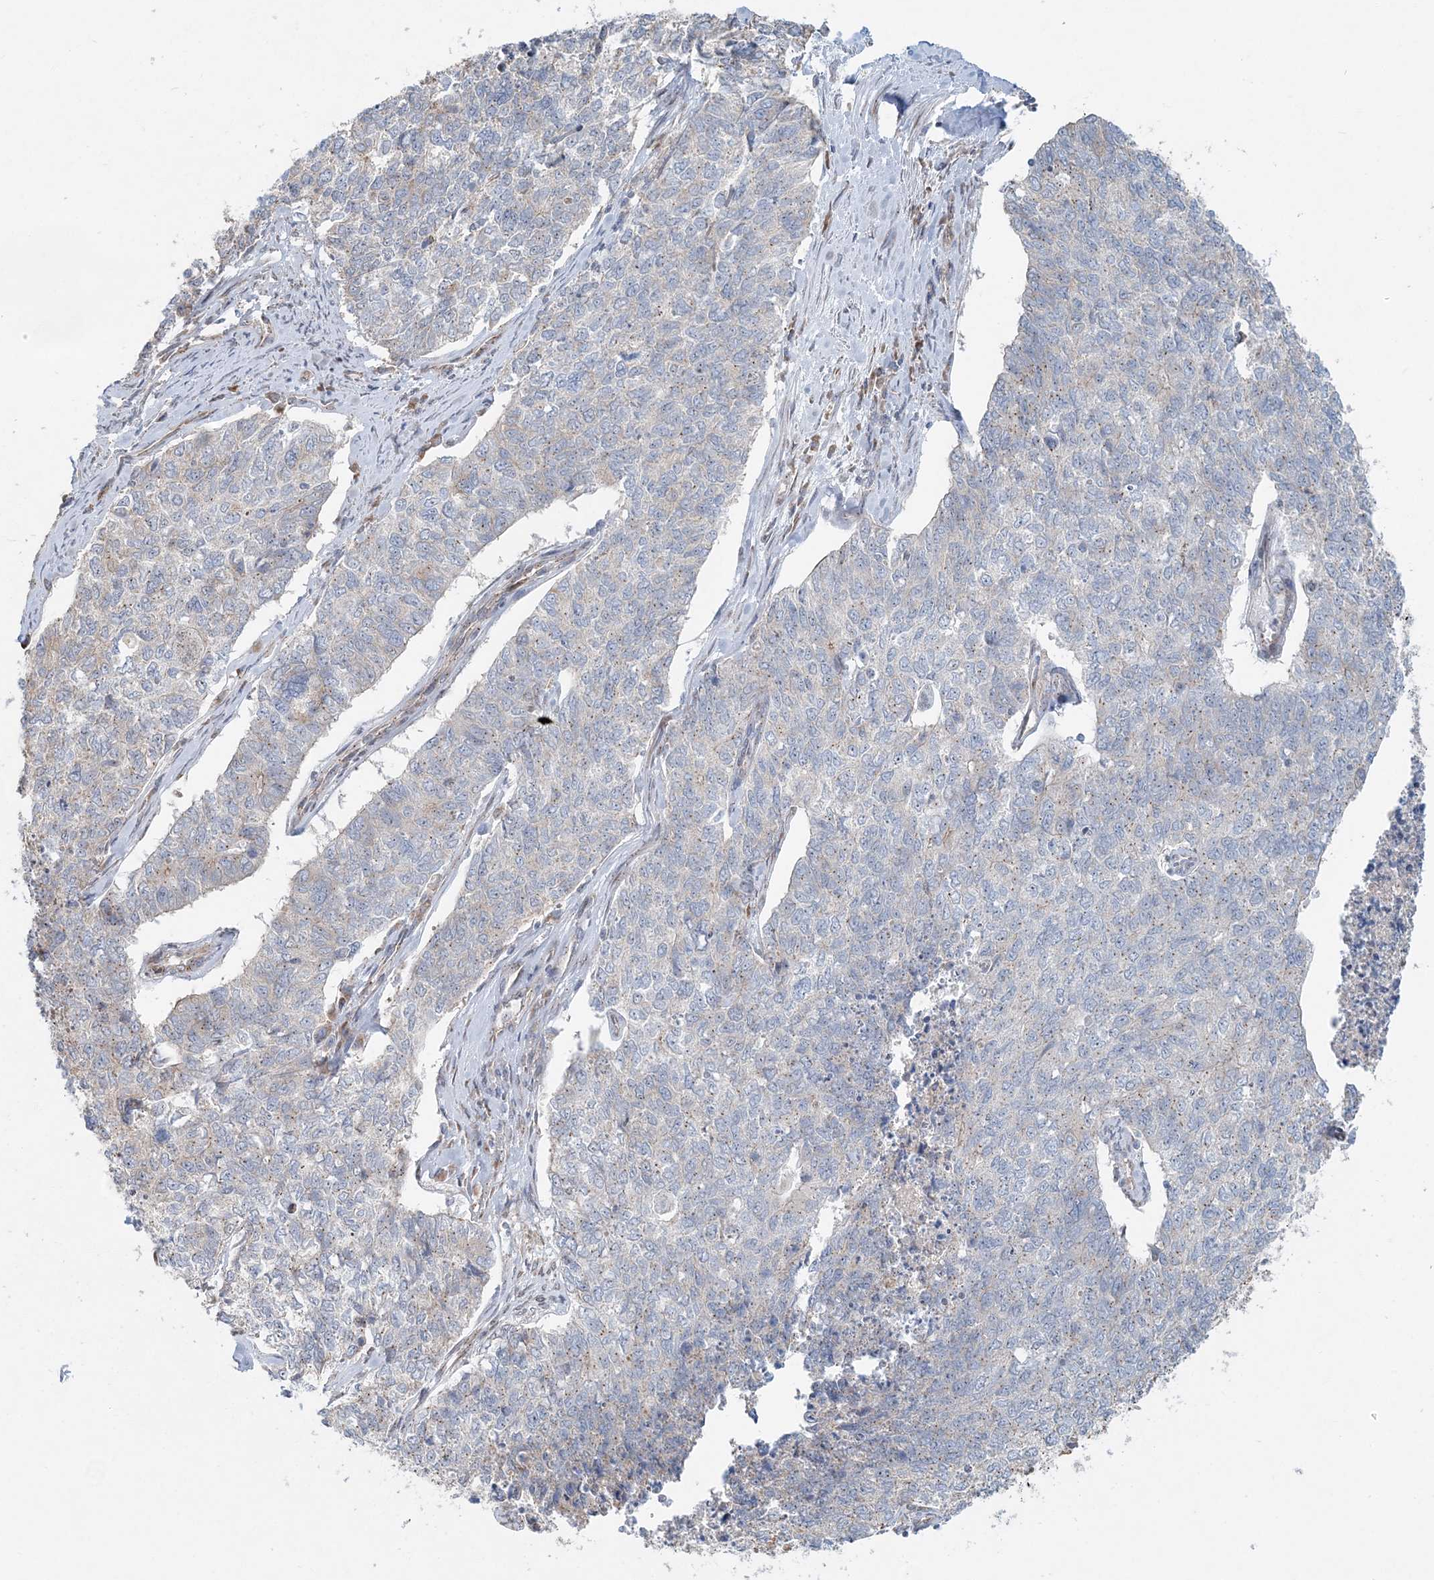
{"staining": {"intensity": "negative", "quantity": "none", "location": "none"}, "tissue": "cervical cancer", "cell_type": "Tumor cells", "image_type": "cancer", "snomed": [{"axis": "morphology", "description": "Squamous cell carcinoma, NOS"}, {"axis": "topography", "description": "Cervix"}], "caption": "The histopathology image shows no significant positivity in tumor cells of cervical cancer (squamous cell carcinoma). The staining is performed using DAB (3,3'-diaminobenzidine) brown chromogen with nuclei counter-stained in using hematoxylin.", "gene": "CXXC5", "patient": {"sex": "female", "age": 63}}